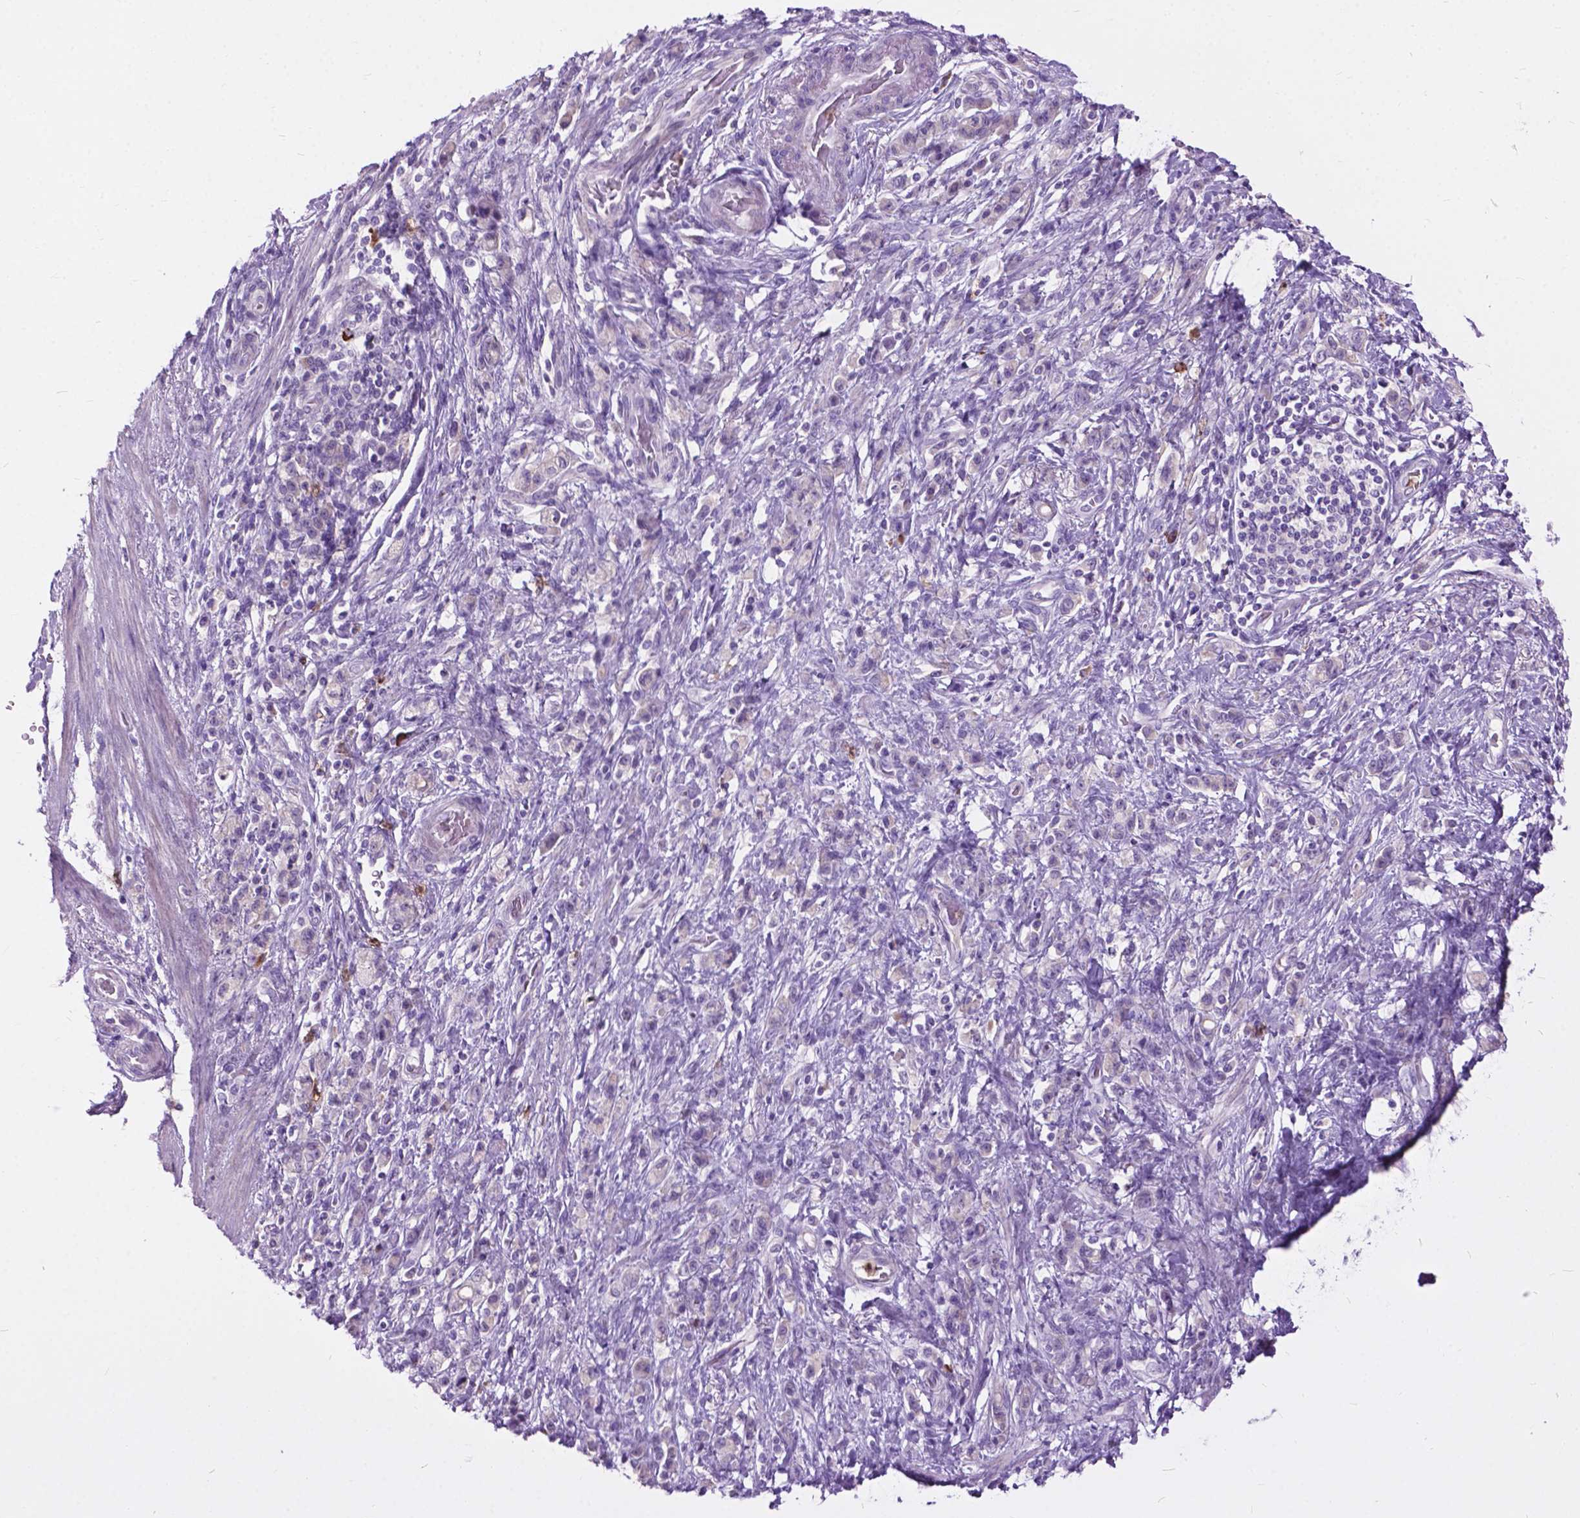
{"staining": {"intensity": "negative", "quantity": "none", "location": "none"}, "tissue": "stomach cancer", "cell_type": "Tumor cells", "image_type": "cancer", "snomed": [{"axis": "morphology", "description": "Adenocarcinoma, NOS"}, {"axis": "topography", "description": "Stomach"}], "caption": "DAB immunohistochemical staining of human stomach cancer reveals no significant staining in tumor cells.", "gene": "PRR35", "patient": {"sex": "male", "age": 77}}